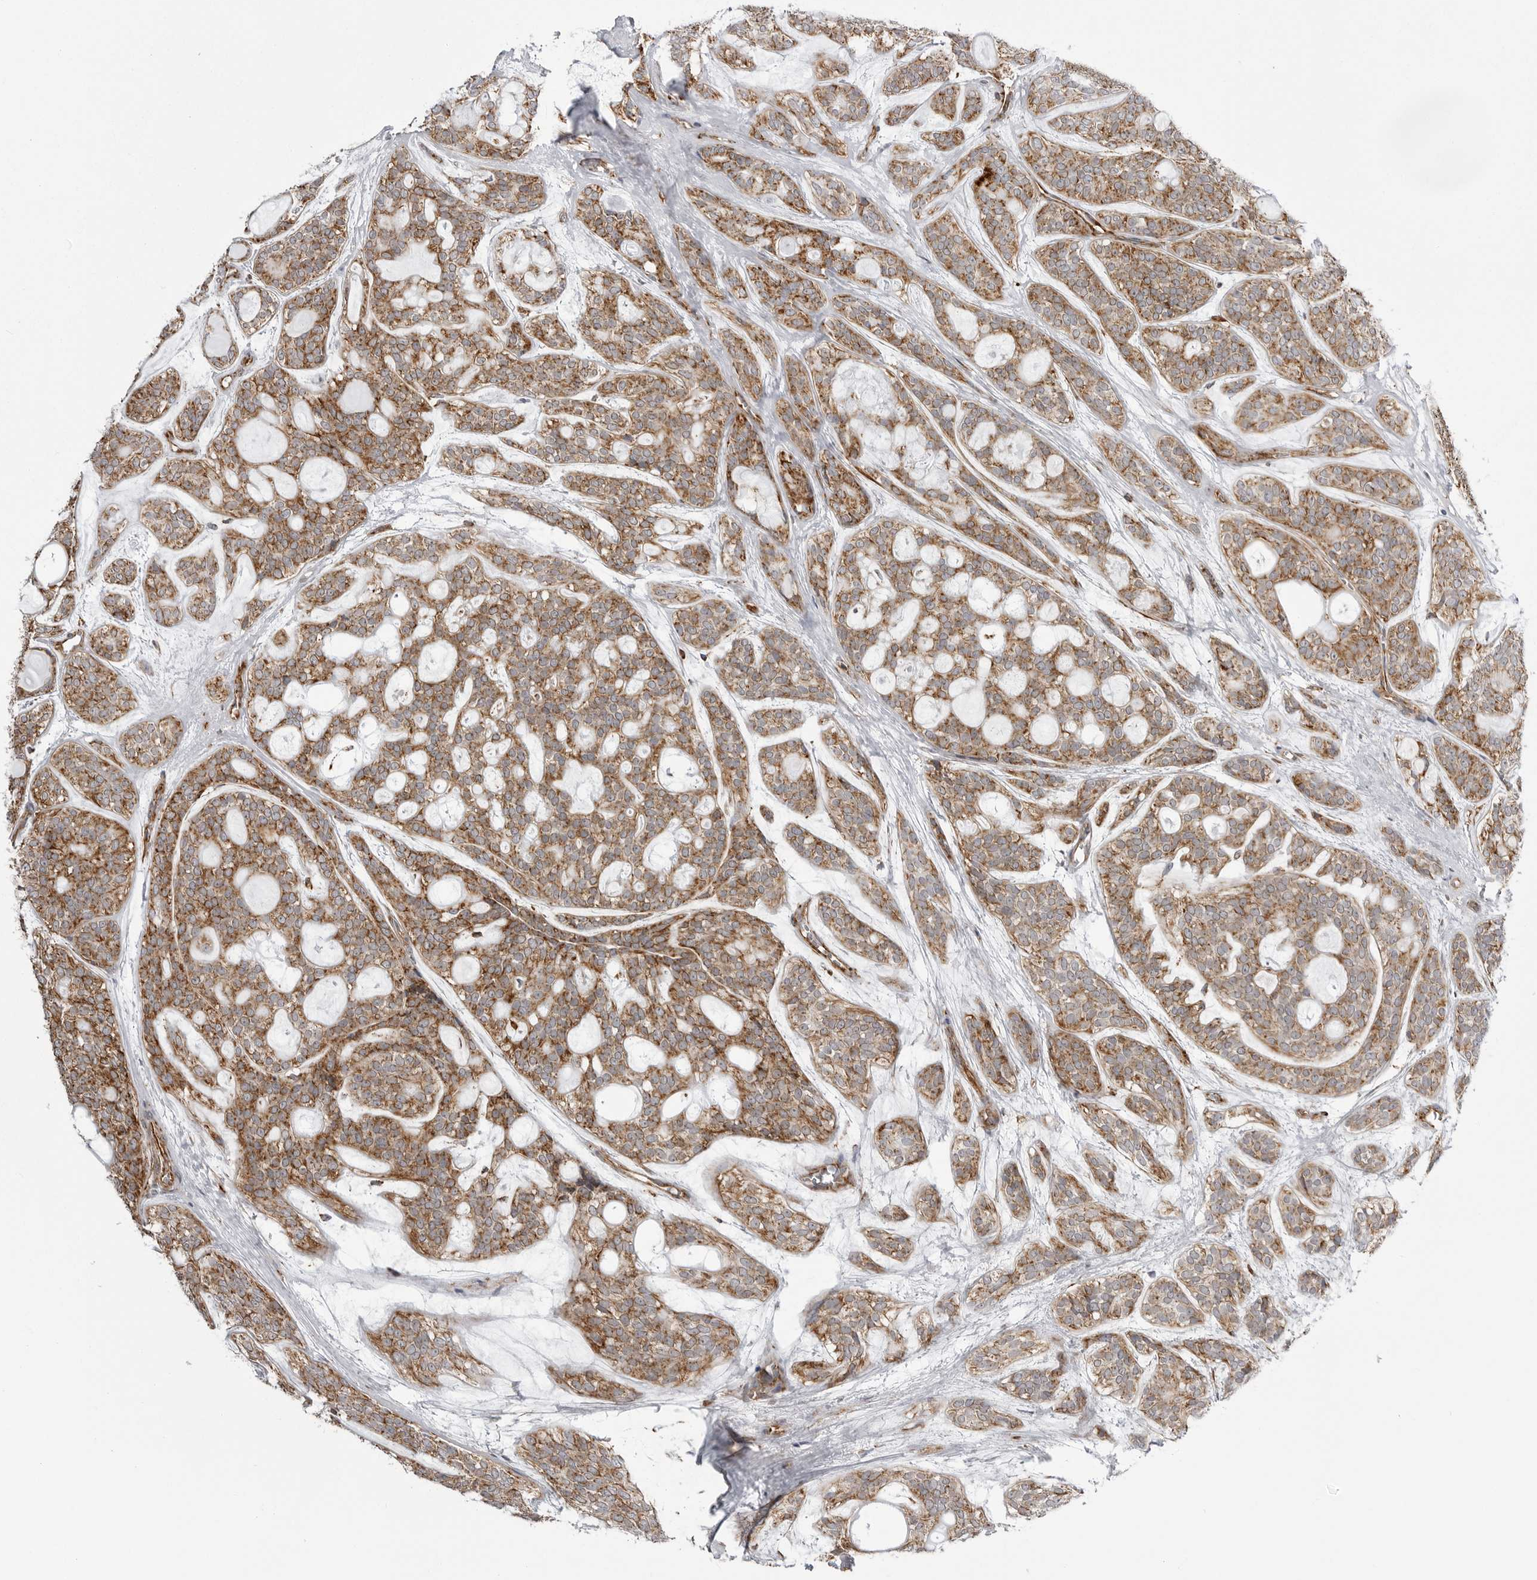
{"staining": {"intensity": "moderate", "quantity": ">75%", "location": "cytoplasmic/membranous"}, "tissue": "head and neck cancer", "cell_type": "Tumor cells", "image_type": "cancer", "snomed": [{"axis": "morphology", "description": "Adenocarcinoma, NOS"}, {"axis": "topography", "description": "Head-Neck"}], "caption": "The photomicrograph shows staining of head and neck cancer (adenocarcinoma), revealing moderate cytoplasmic/membranous protein positivity (brown color) within tumor cells.", "gene": "FH", "patient": {"sex": "male", "age": 66}}